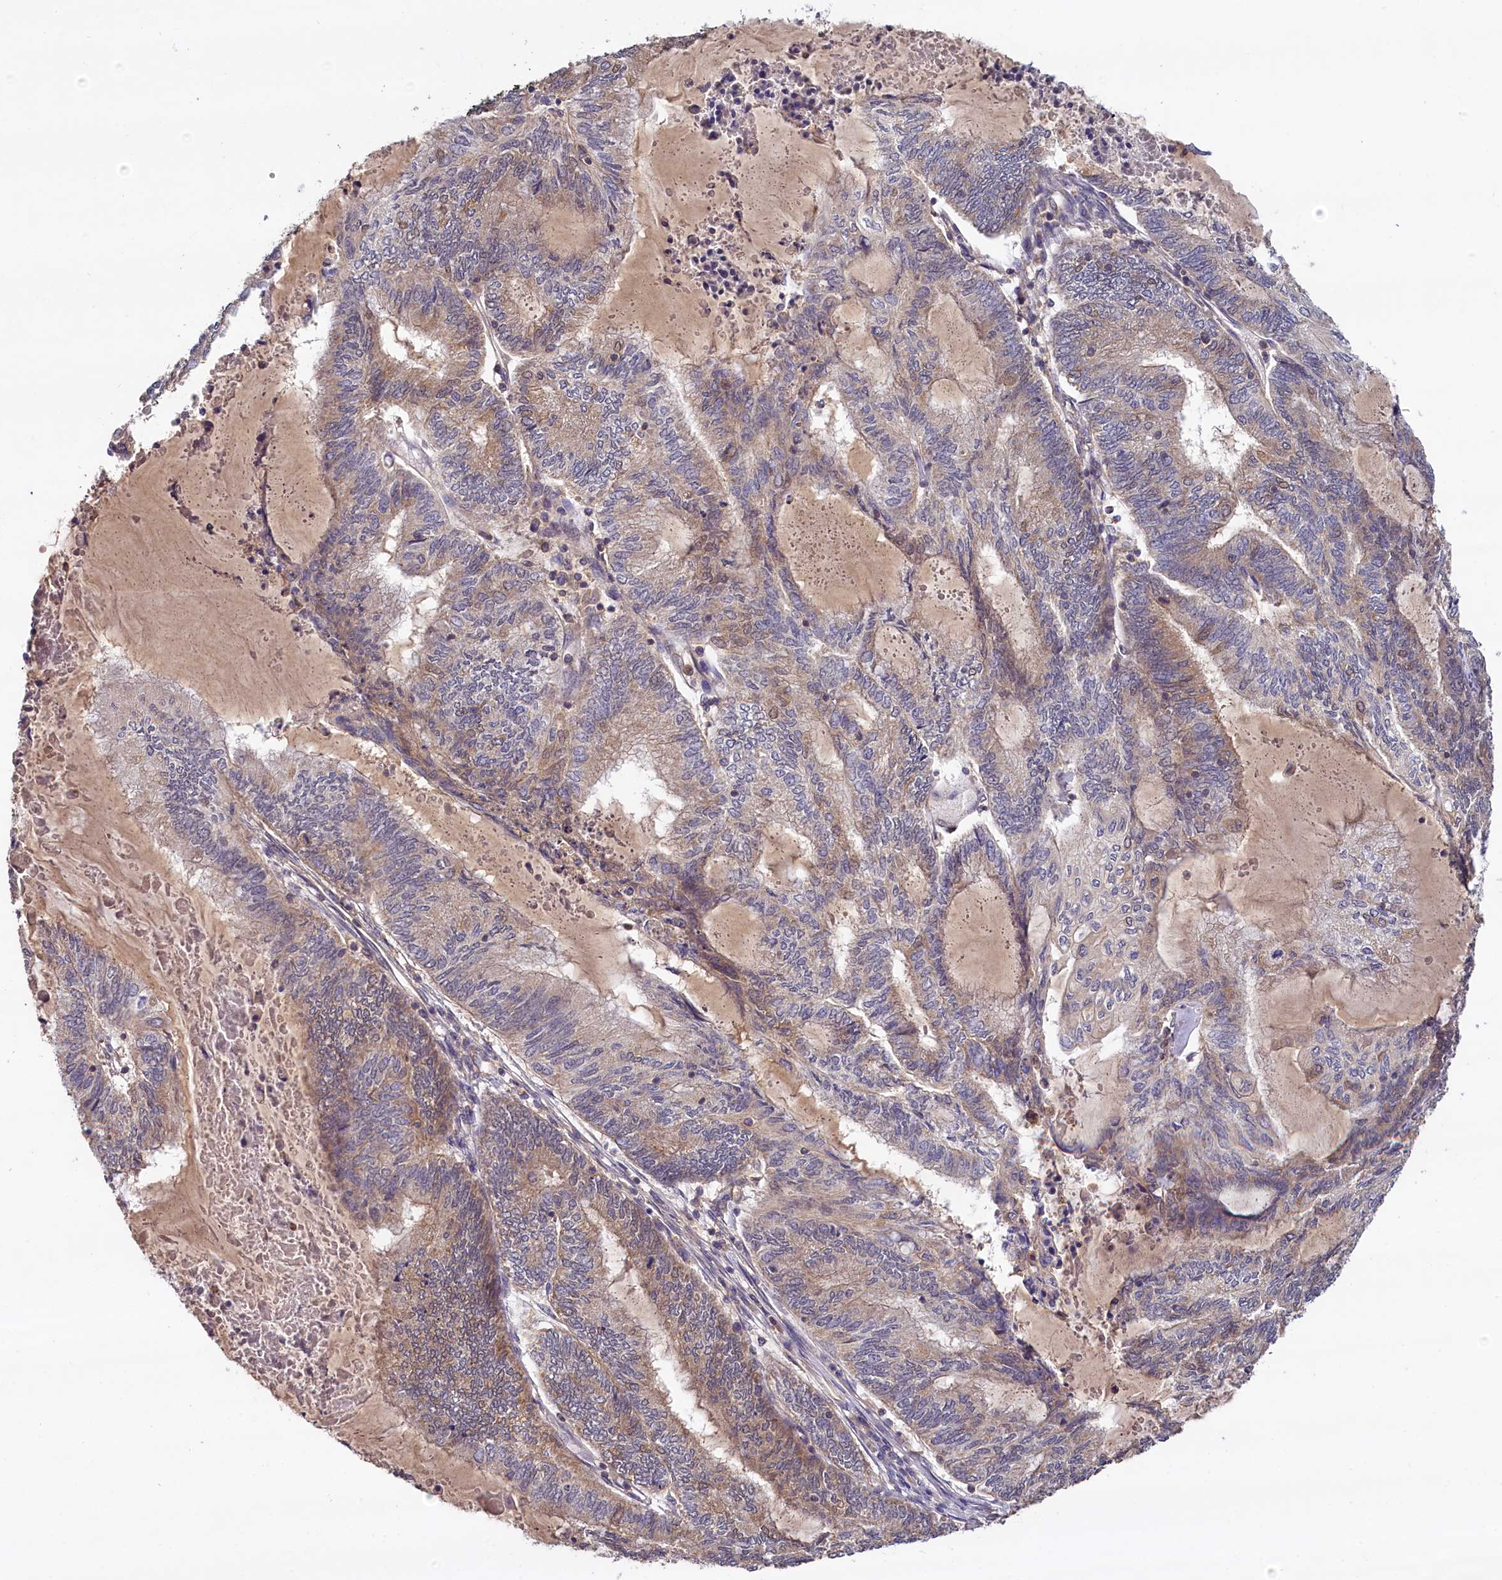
{"staining": {"intensity": "weak", "quantity": "25%-75%", "location": "cytoplasmic/membranous"}, "tissue": "endometrial cancer", "cell_type": "Tumor cells", "image_type": "cancer", "snomed": [{"axis": "morphology", "description": "Adenocarcinoma, NOS"}, {"axis": "topography", "description": "Uterus"}, {"axis": "topography", "description": "Endometrium"}], "caption": "Endometrial adenocarcinoma was stained to show a protein in brown. There is low levels of weak cytoplasmic/membranous positivity in approximately 25%-75% of tumor cells. (brown staining indicates protein expression, while blue staining denotes nuclei).", "gene": "TMEM39A", "patient": {"sex": "female", "age": 70}}